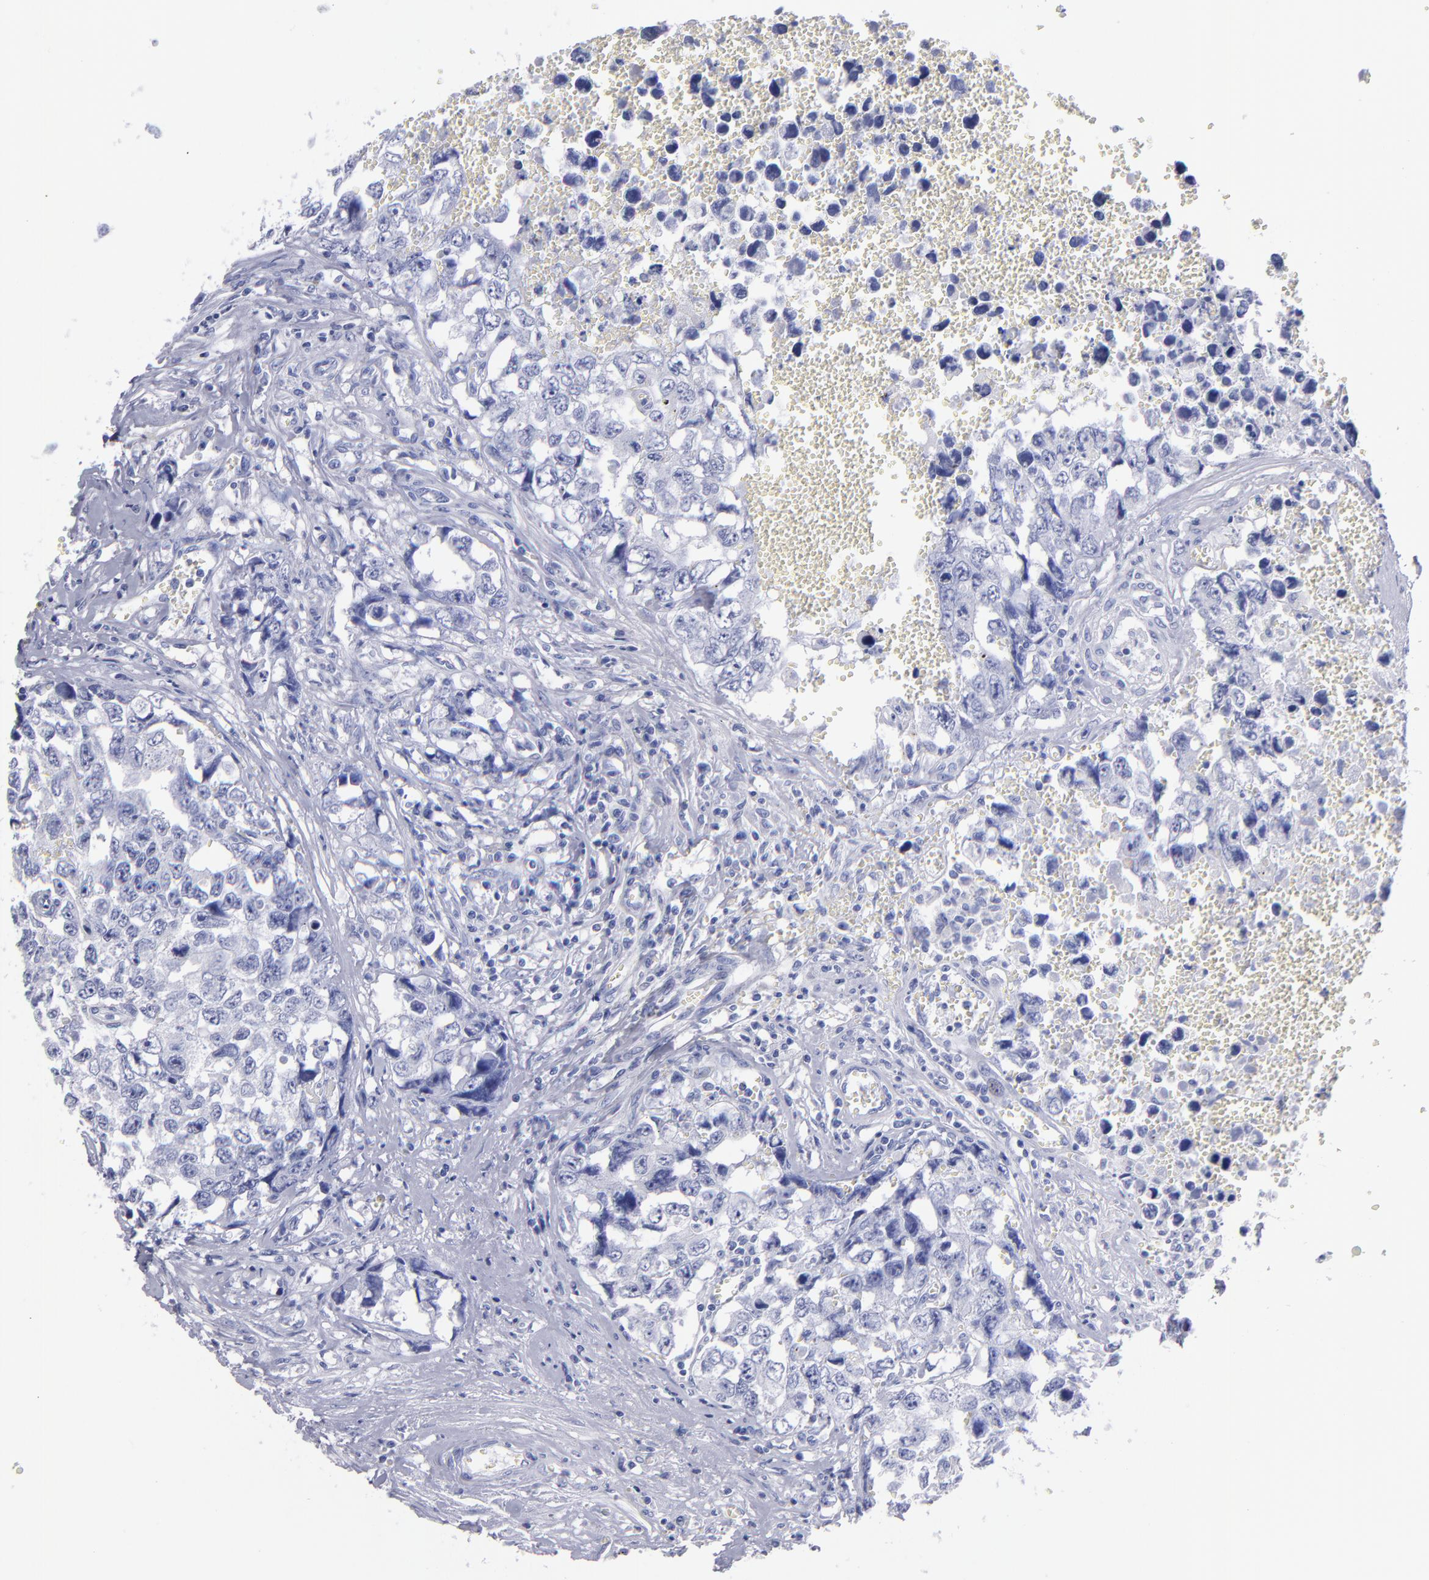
{"staining": {"intensity": "negative", "quantity": "none", "location": "none"}, "tissue": "testis cancer", "cell_type": "Tumor cells", "image_type": "cancer", "snomed": [{"axis": "morphology", "description": "Carcinoma, Embryonal, NOS"}, {"axis": "topography", "description": "Testis"}], "caption": "An image of human testis cancer is negative for staining in tumor cells. (Immunohistochemistry, brightfield microscopy, high magnification).", "gene": "MB", "patient": {"sex": "male", "age": 31}}